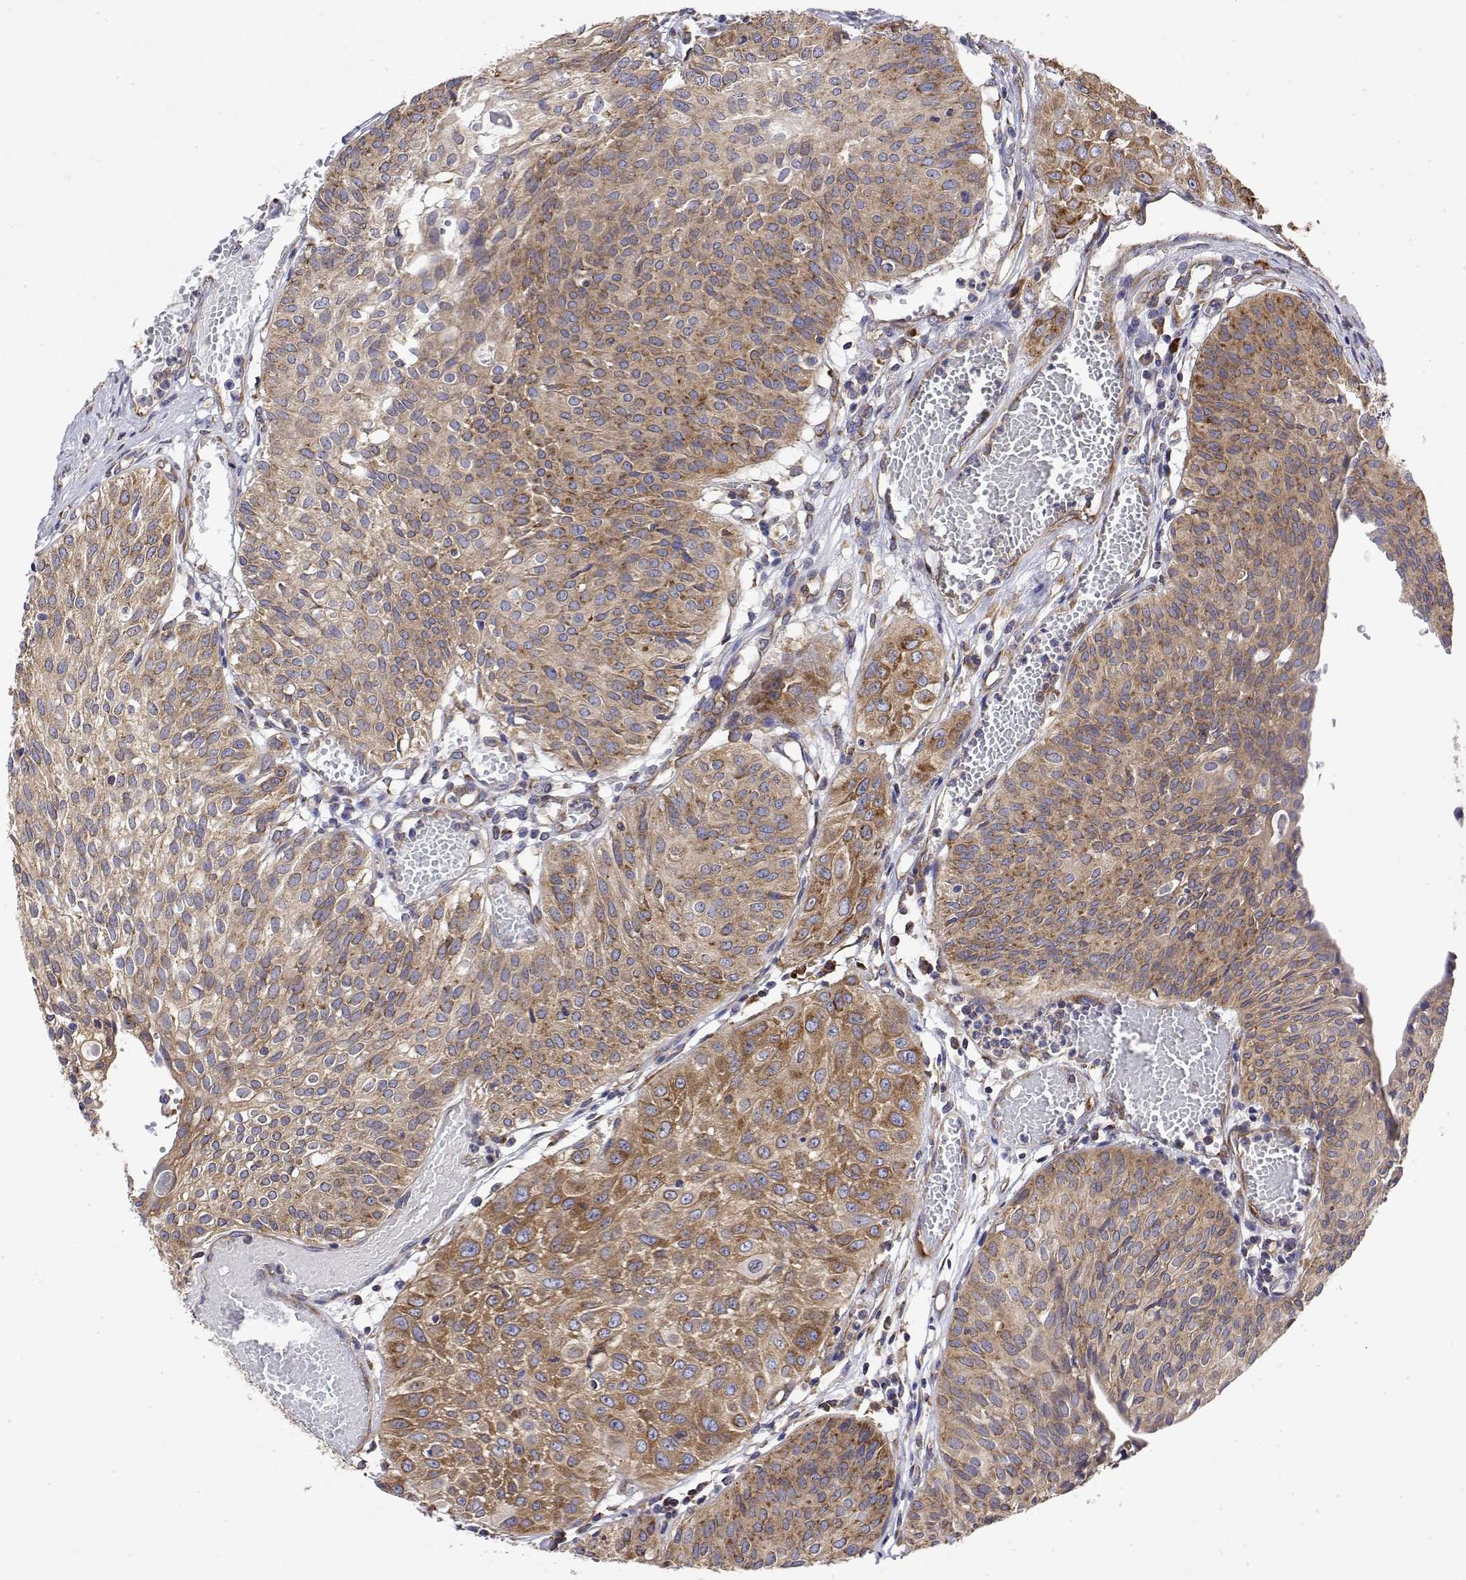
{"staining": {"intensity": "moderate", "quantity": ">75%", "location": "cytoplasmic/membranous"}, "tissue": "urothelial cancer", "cell_type": "Tumor cells", "image_type": "cancer", "snomed": [{"axis": "morphology", "description": "Urothelial carcinoma, High grade"}, {"axis": "topography", "description": "Urinary bladder"}], "caption": "High-grade urothelial carcinoma stained with a brown dye exhibits moderate cytoplasmic/membranous positive staining in approximately >75% of tumor cells.", "gene": "EEF1G", "patient": {"sex": "male", "age": 57}}